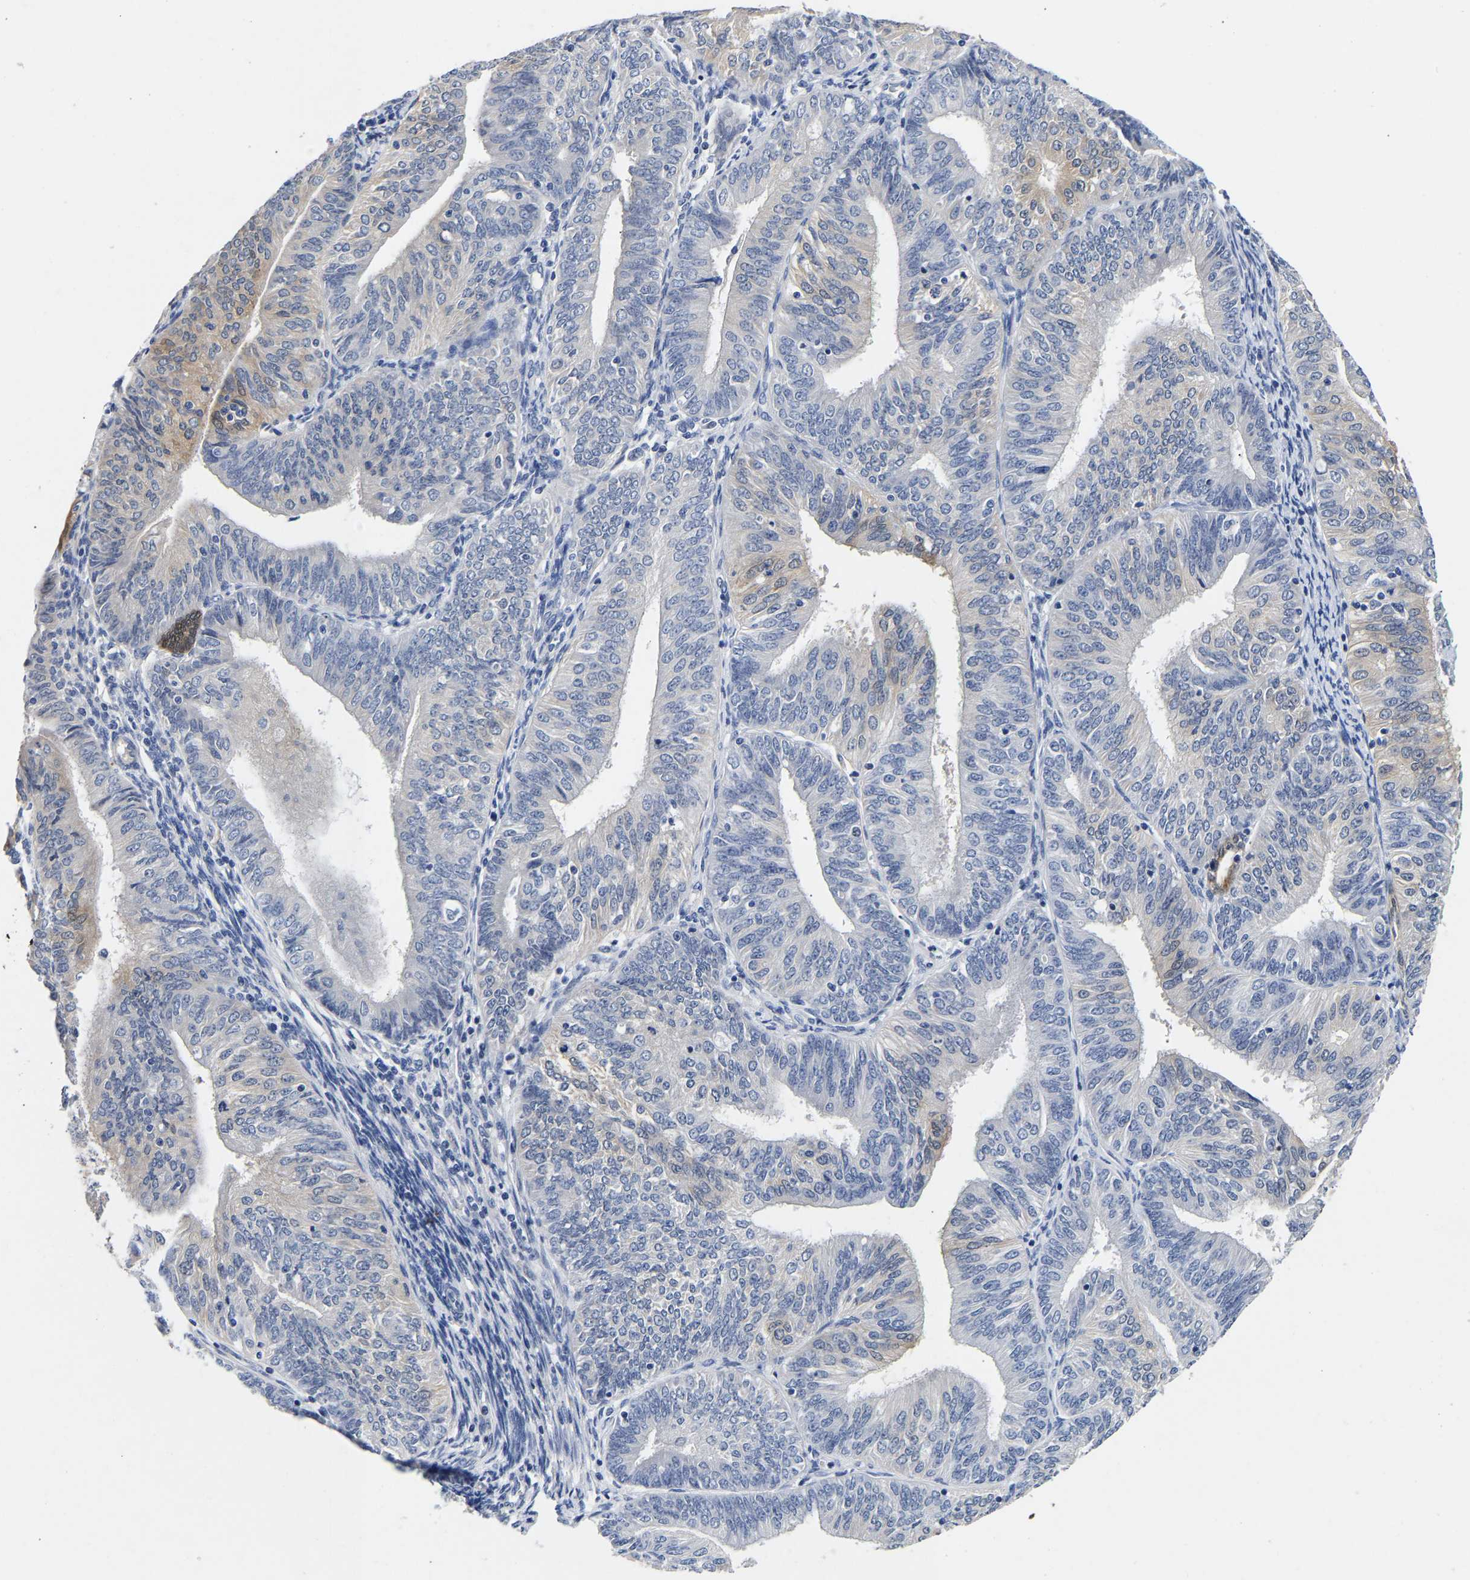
{"staining": {"intensity": "weak", "quantity": "<25%", "location": "cytoplasmic/membranous"}, "tissue": "endometrial cancer", "cell_type": "Tumor cells", "image_type": "cancer", "snomed": [{"axis": "morphology", "description": "Adenocarcinoma, NOS"}, {"axis": "topography", "description": "Endometrium"}], "caption": "The micrograph displays no staining of tumor cells in adenocarcinoma (endometrial).", "gene": "CCDC6", "patient": {"sex": "female", "age": 58}}